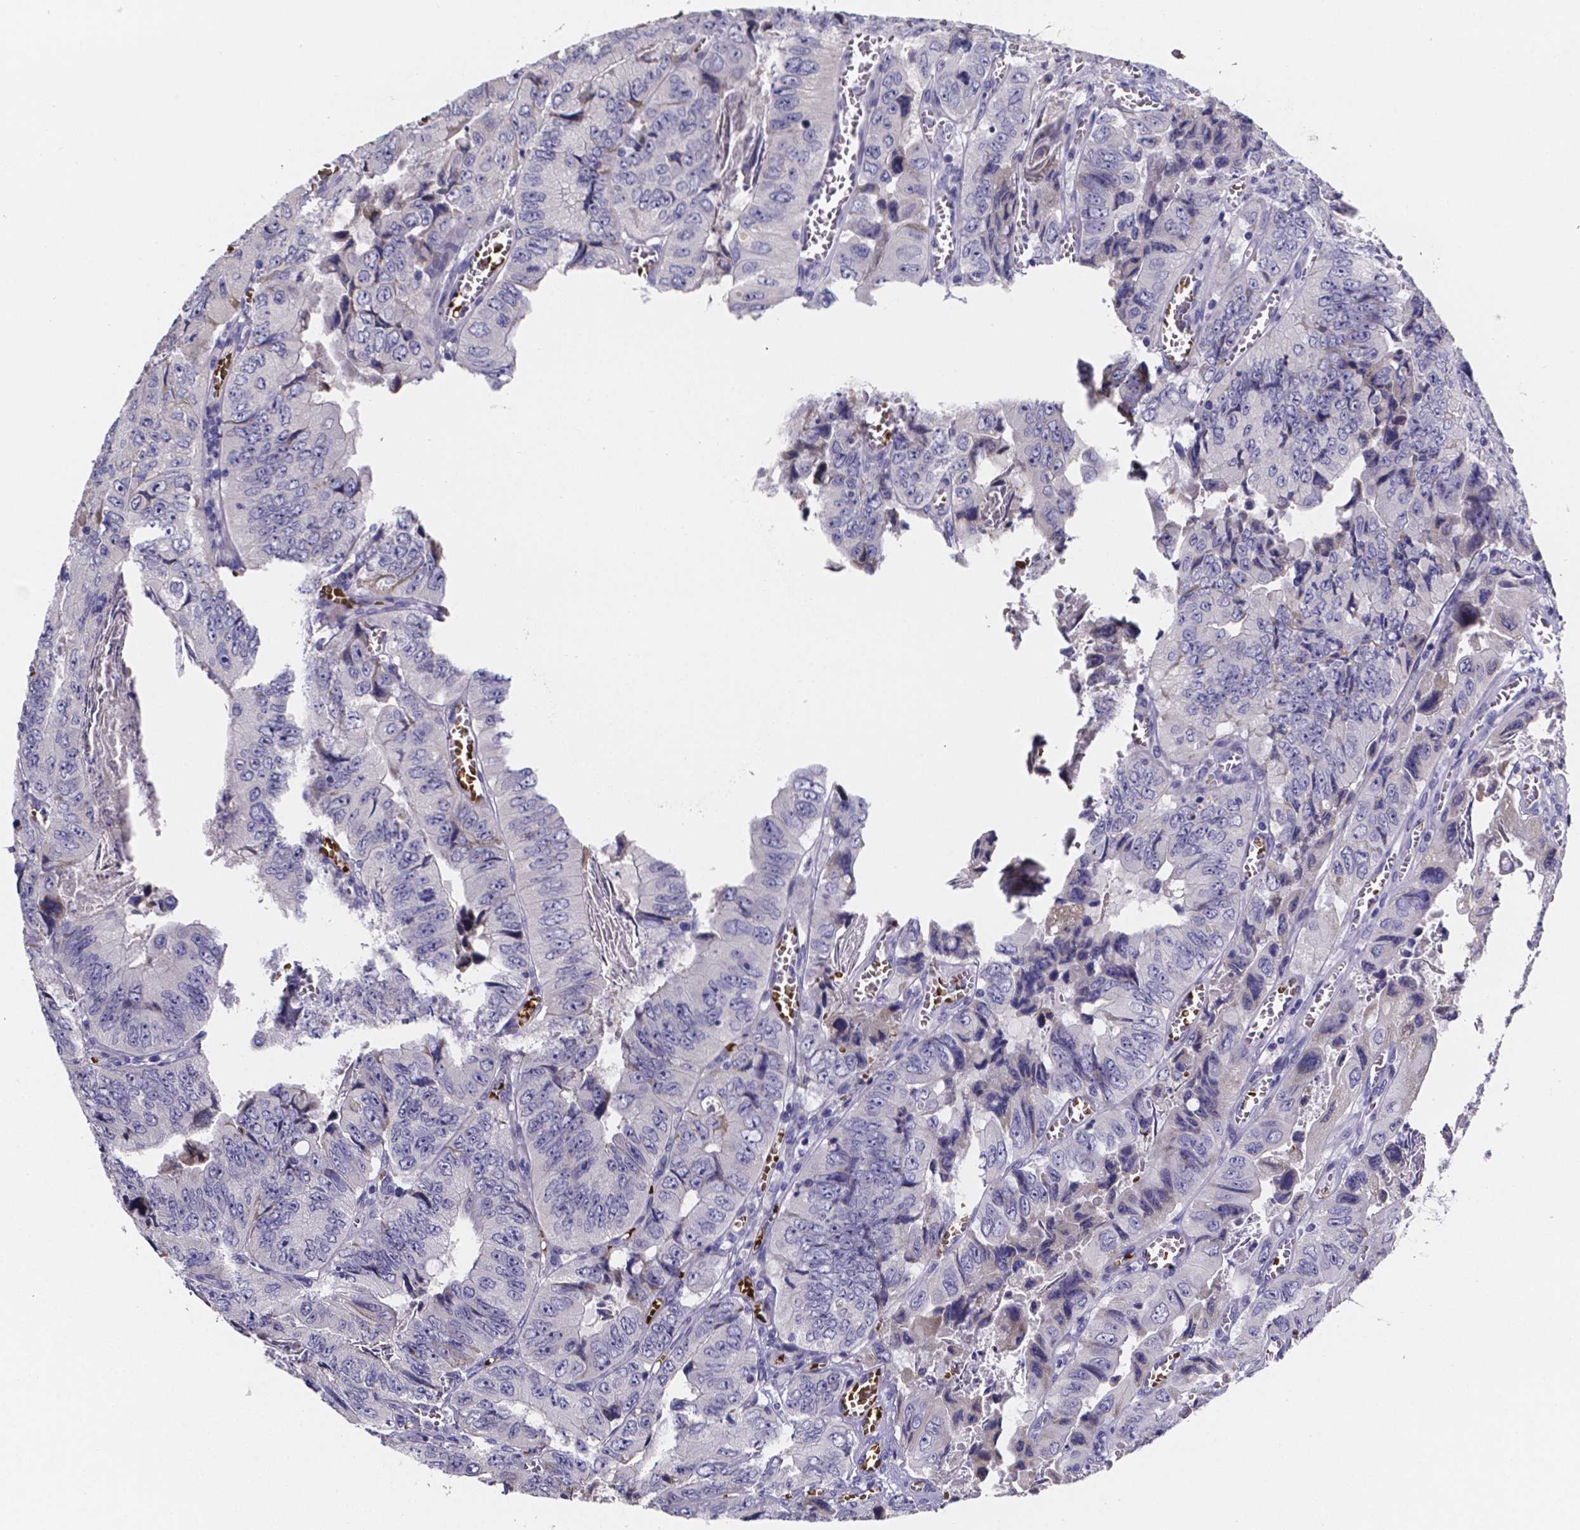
{"staining": {"intensity": "weak", "quantity": "<25%", "location": "cytoplasmic/membranous"}, "tissue": "colorectal cancer", "cell_type": "Tumor cells", "image_type": "cancer", "snomed": [{"axis": "morphology", "description": "Adenocarcinoma, NOS"}, {"axis": "topography", "description": "Colon"}], "caption": "Immunohistochemistry of colorectal cancer exhibits no positivity in tumor cells.", "gene": "GABRA3", "patient": {"sex": "female", "age": 84}}